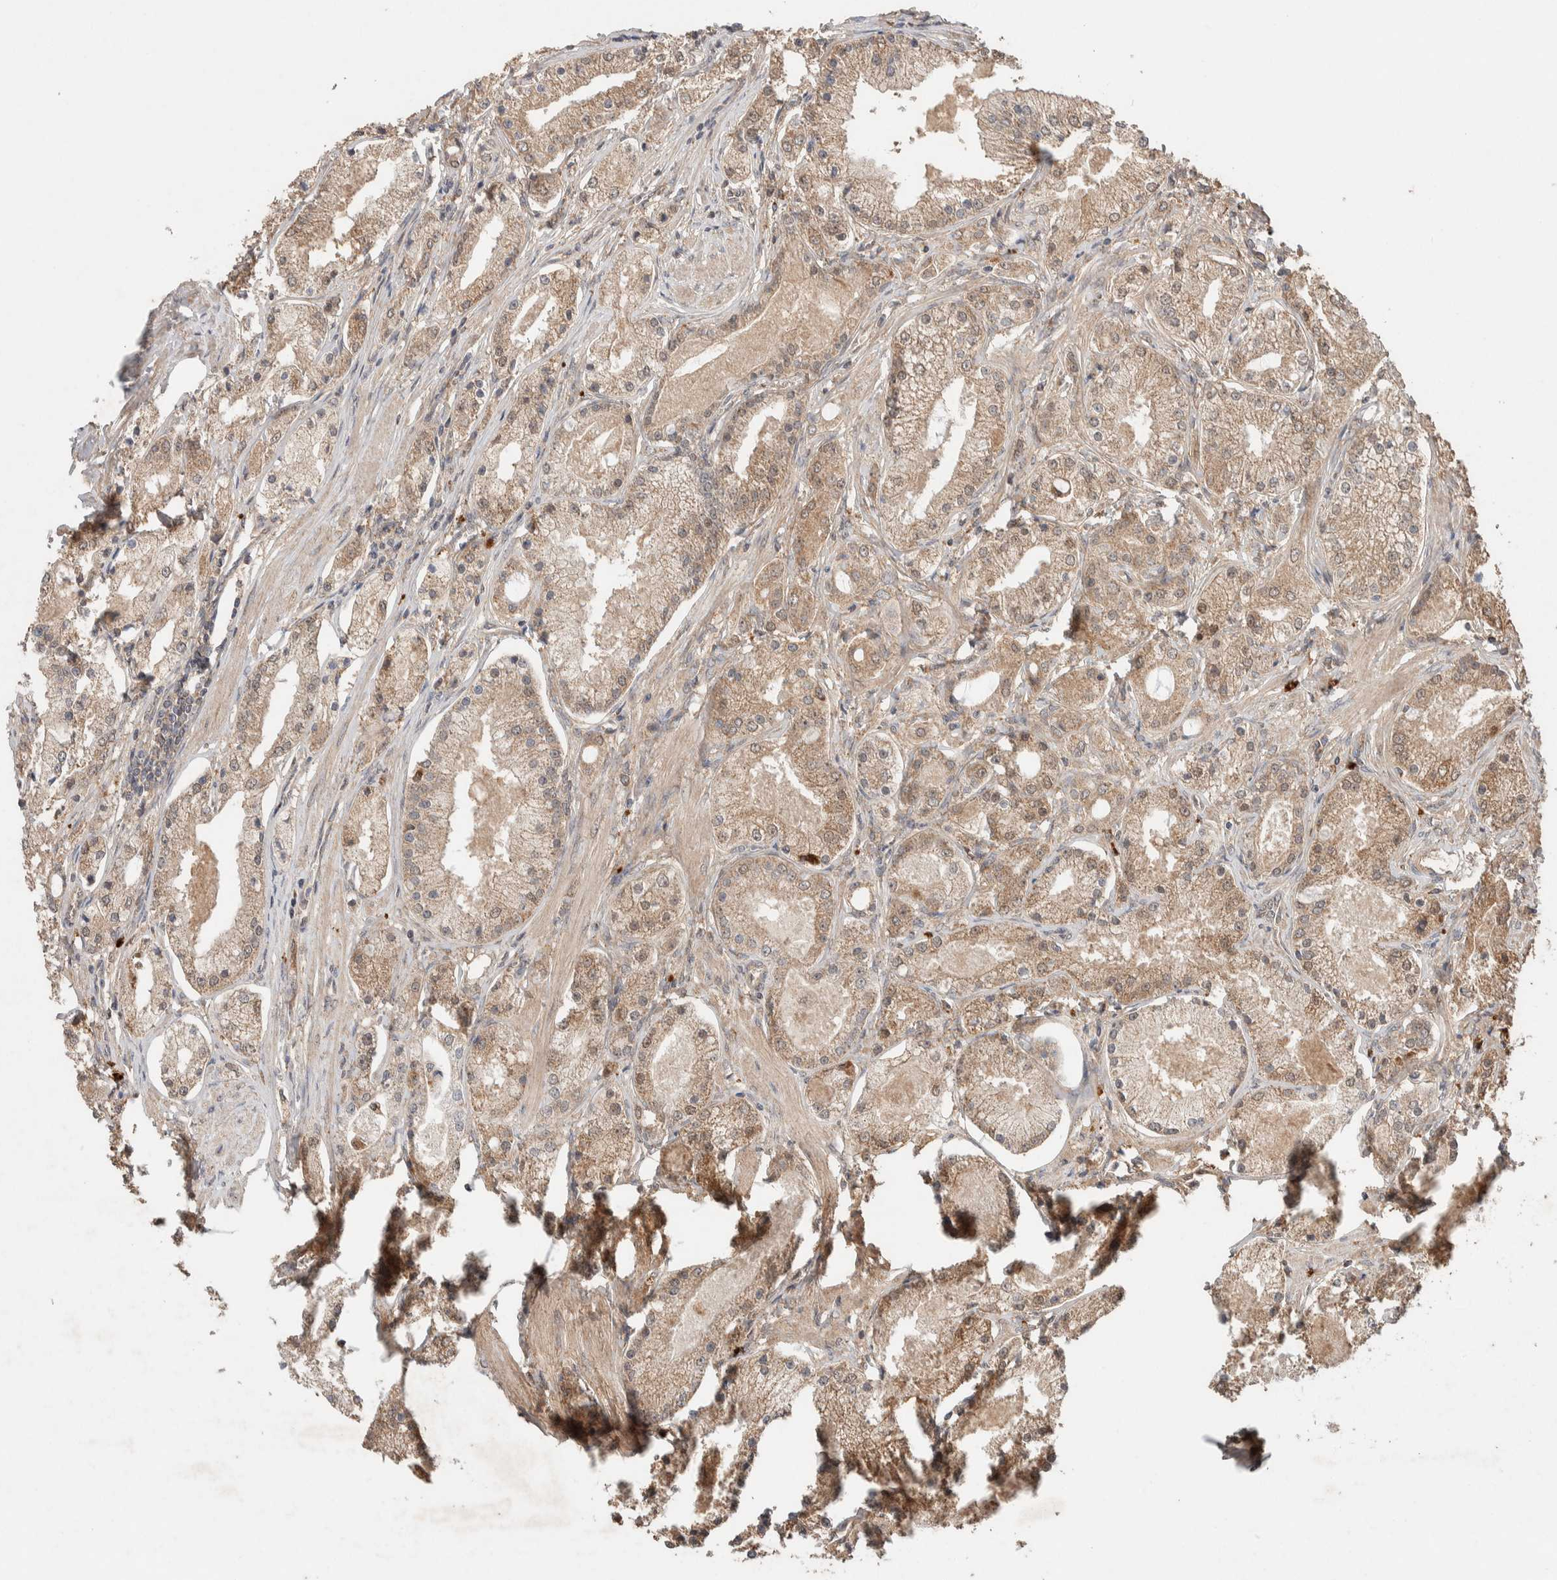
{"staining": {"intensity": "moderate", "quantity": ">75%", "location": "cytoplasmic/membranous"}, "tissue": "prostate cancer", "cell_type": "Tumor cells", "image_type": "cancer", "snomed": [{"axis": "morphology", "description": "Adenocarcinoma, High grade"}, {"axis": "topography", "description": "Prostate"}], "caption": "A photomicrograph of human prostate adenocarcinoma (high-grade) stained for a protein shows moderate cytoplasmic/membranous brown staining in tumor cells. The staining is performed using DAB brown chromogen to label protein expression. The nuclei are counter-stained blue using hematoxylin.", "gene": "KCNJ5", "patient": {"sex": "male", "age": 66}}